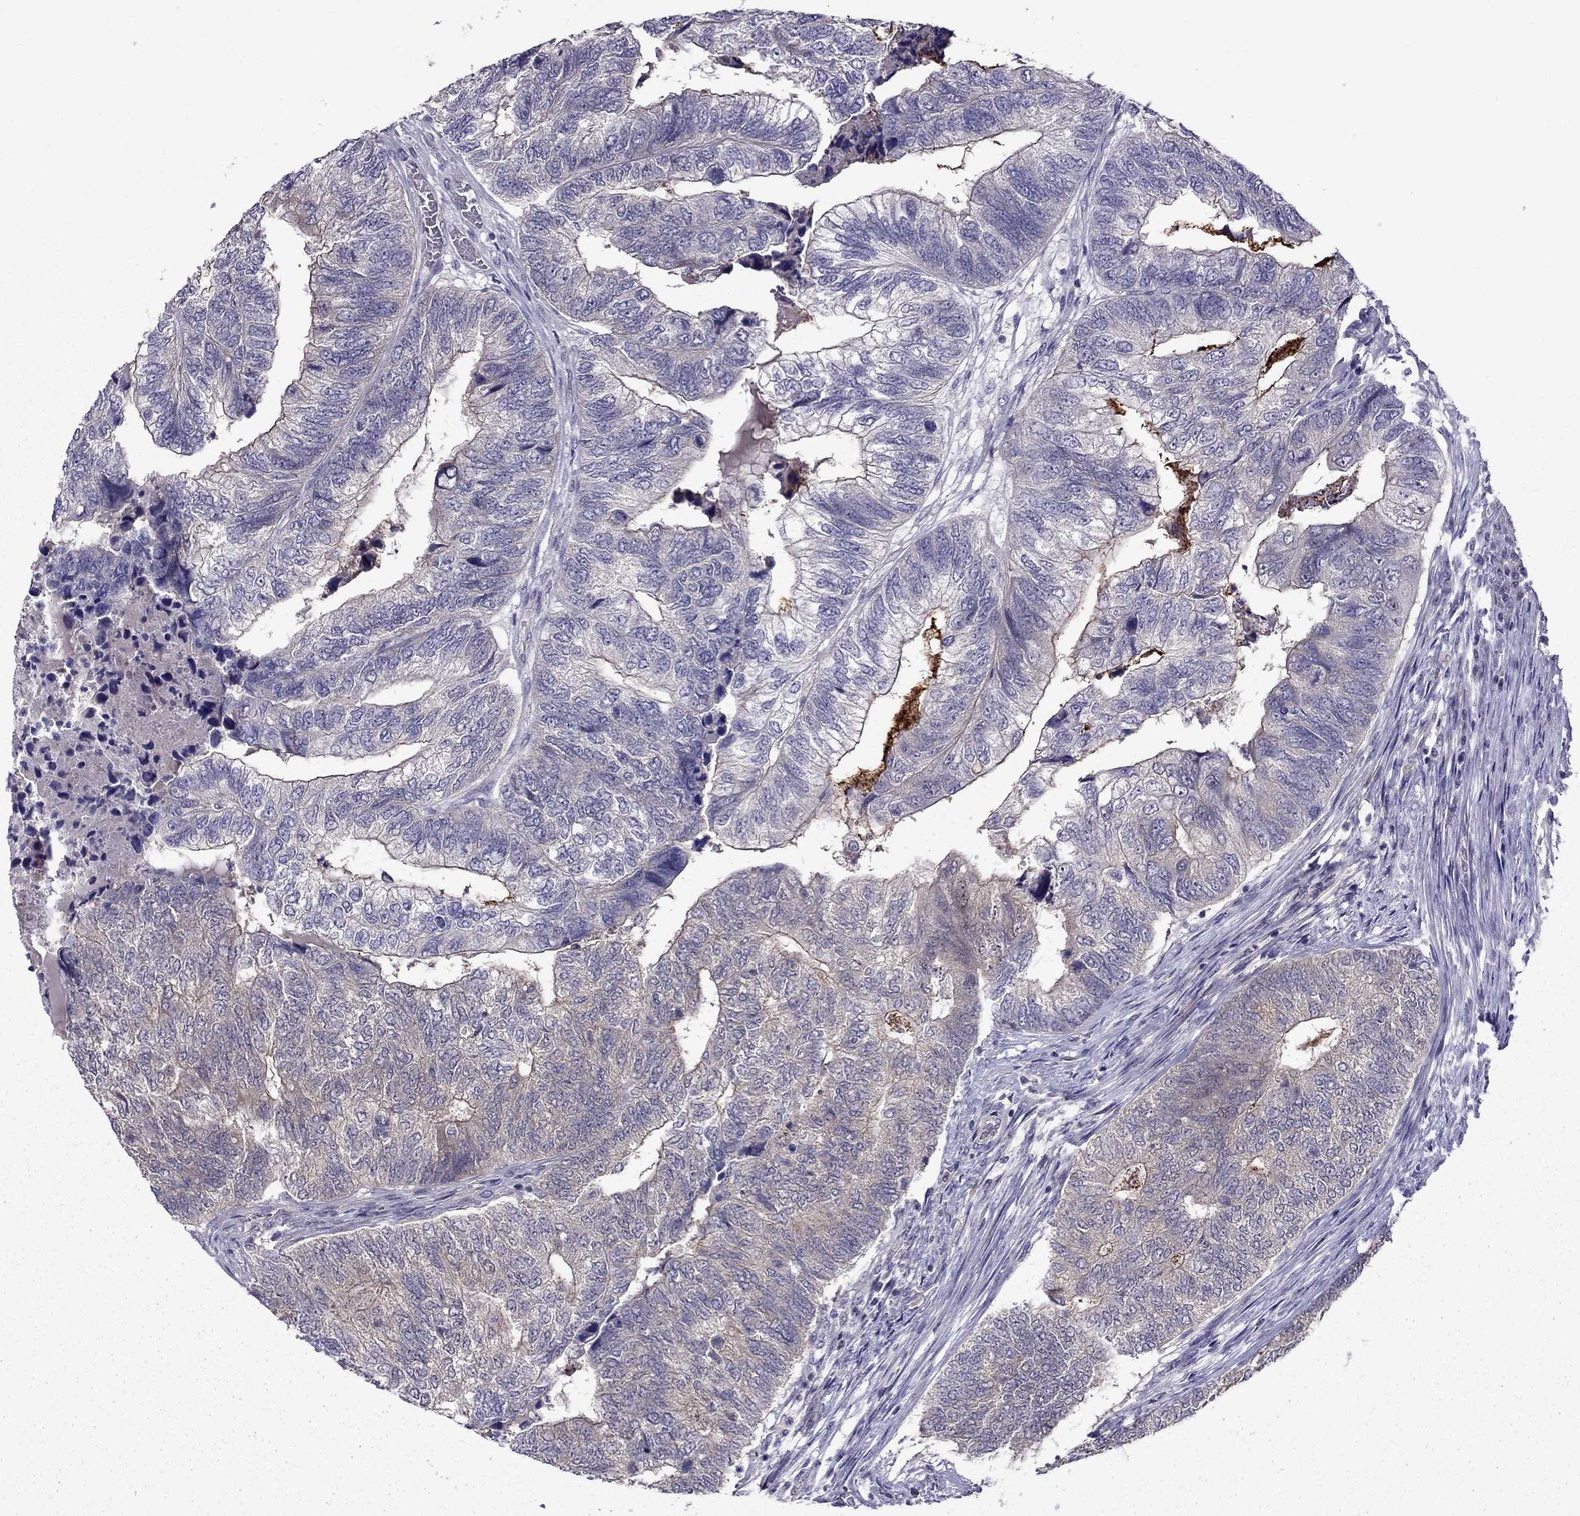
{"staining": {"intensity": "moderate", "quantity": "<25%", "location": "cytoplasmic/membranous"}, "tissue": "colorectal cancer", "cell_type": "Tumor cells", "image_type": "cancer", "snomed": [{"axis": "morphology", "description": "Adenocarcinoma, NOS"}, {"axis": "topography", "description": "Colon"}], "caption": "There is low levels of moderate cytoplasmic/membranous staining in tumor cells of colorectal cancer (adenocarcinoma), as demonstrated by immunohistochemical staining (brown color).", "gene": "CDK5", "patient": {"sex": "female", "age": 67}}